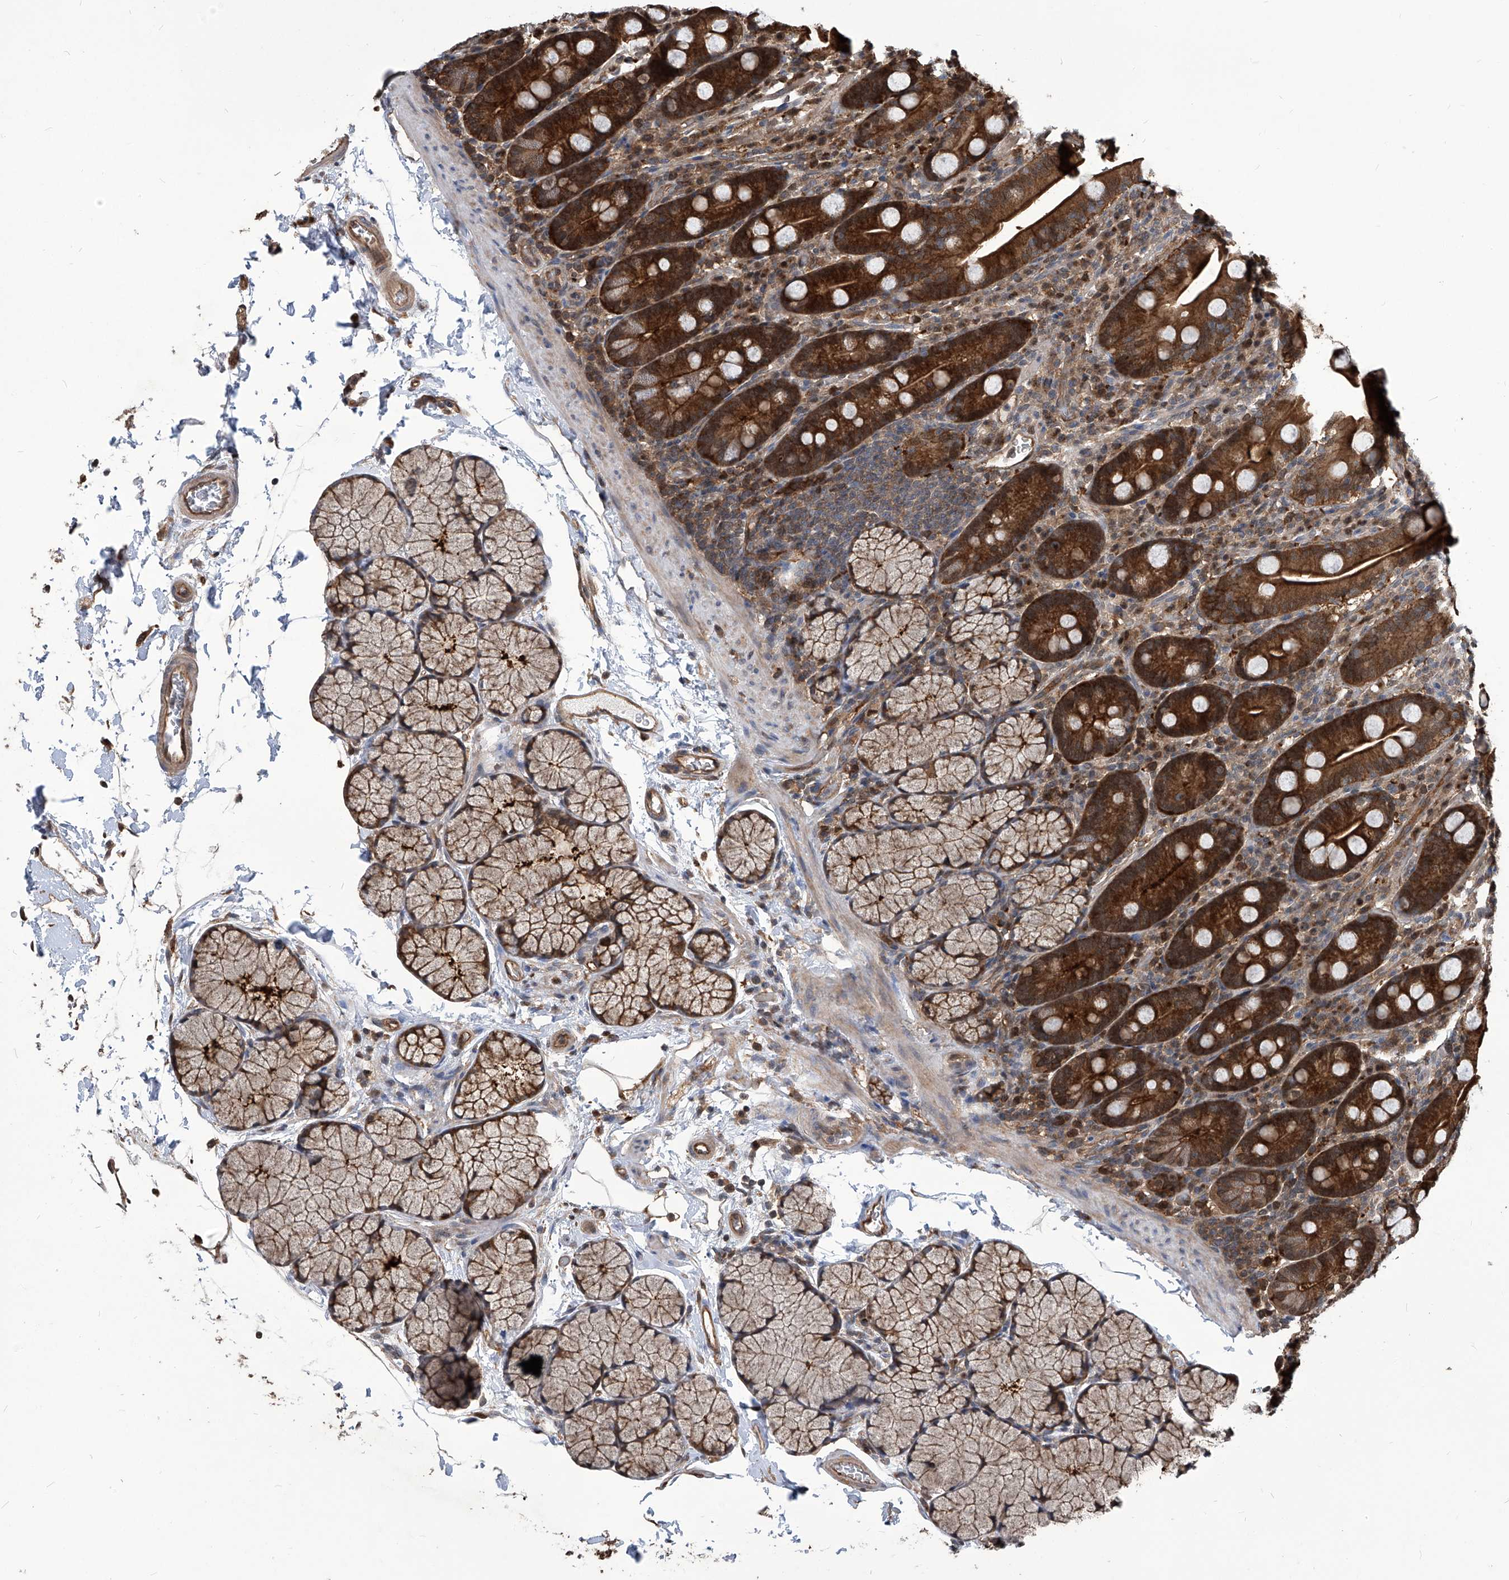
{"staining": {"intensity": "strong", "quantity": "<25%", "location": "cytoplasmic/membranous"}, "tissue": "duodenum", "cell_type": "Glandular cells", "image_type": "normal", "snomed": [{"axis": "morphology", "description": "Normal tissue, NOS"}, {"axis": "topography", "description": "Duodenum"}], "caption": "Protein expression analysis of unremarkable human duodenum reveals strong cytoplasmic/membranous positivity in approximately <25% of glandular cells.", "gene": "PSMB1", "patient": {"sex": "male", "age": 35}}